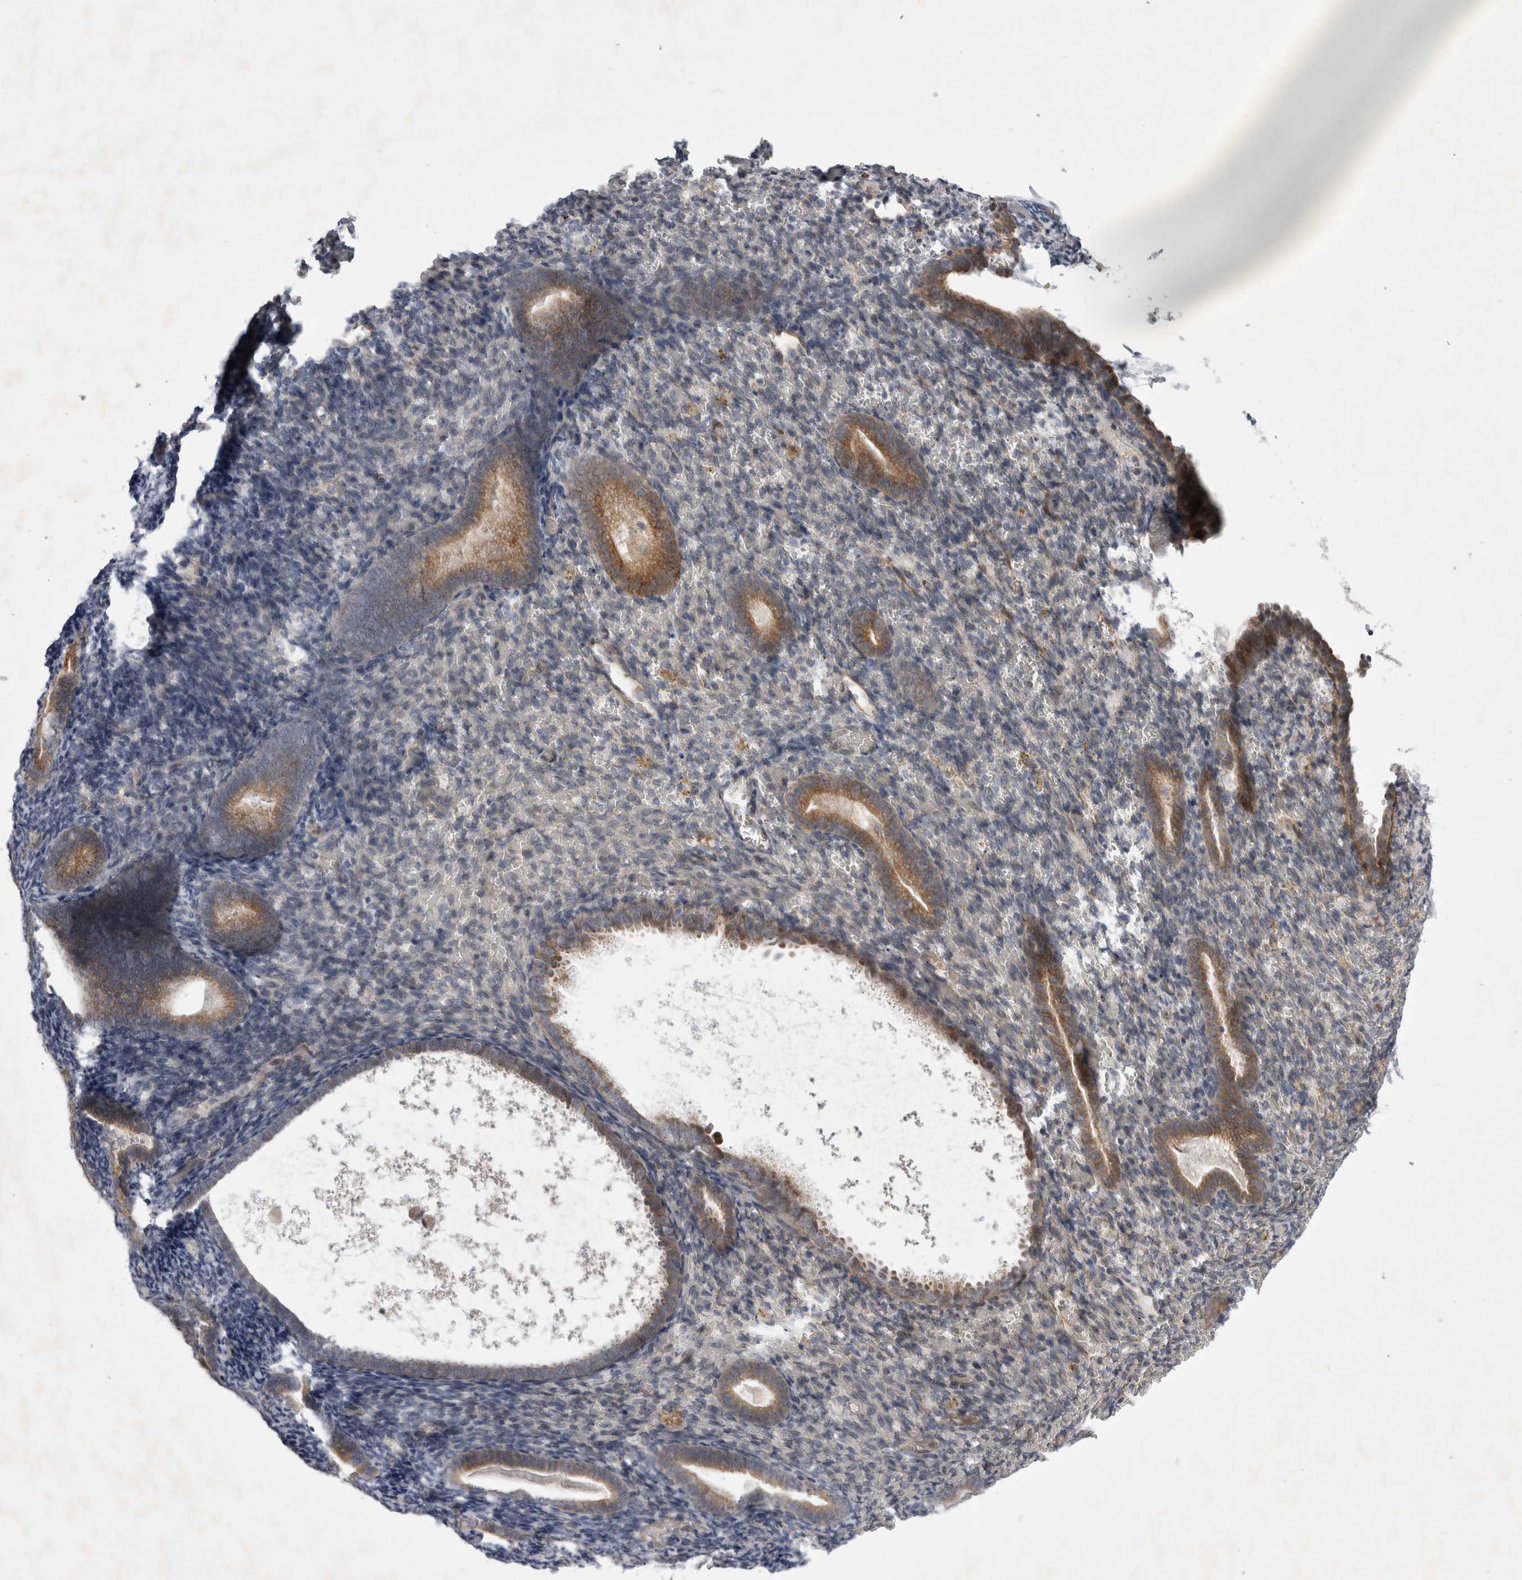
{"staining": {"intensity": "negative", "quantity": "none", "location": "none"}, "tissue": "endometrium", "cell_type": "Cells in endometrial stroma", "image_type": "normal", "snomed": [{"axis": "morphology", "description": "Normal tissue, NOS"}, {"axis": "topography", "description": "Endometrium"}], "caption": "Protein analysis of normal endometrium exhibits no significant positivity in cells in endometrial stroma.", "gene": "PARP11", "patient": {"sex": "female", "age": 51}}